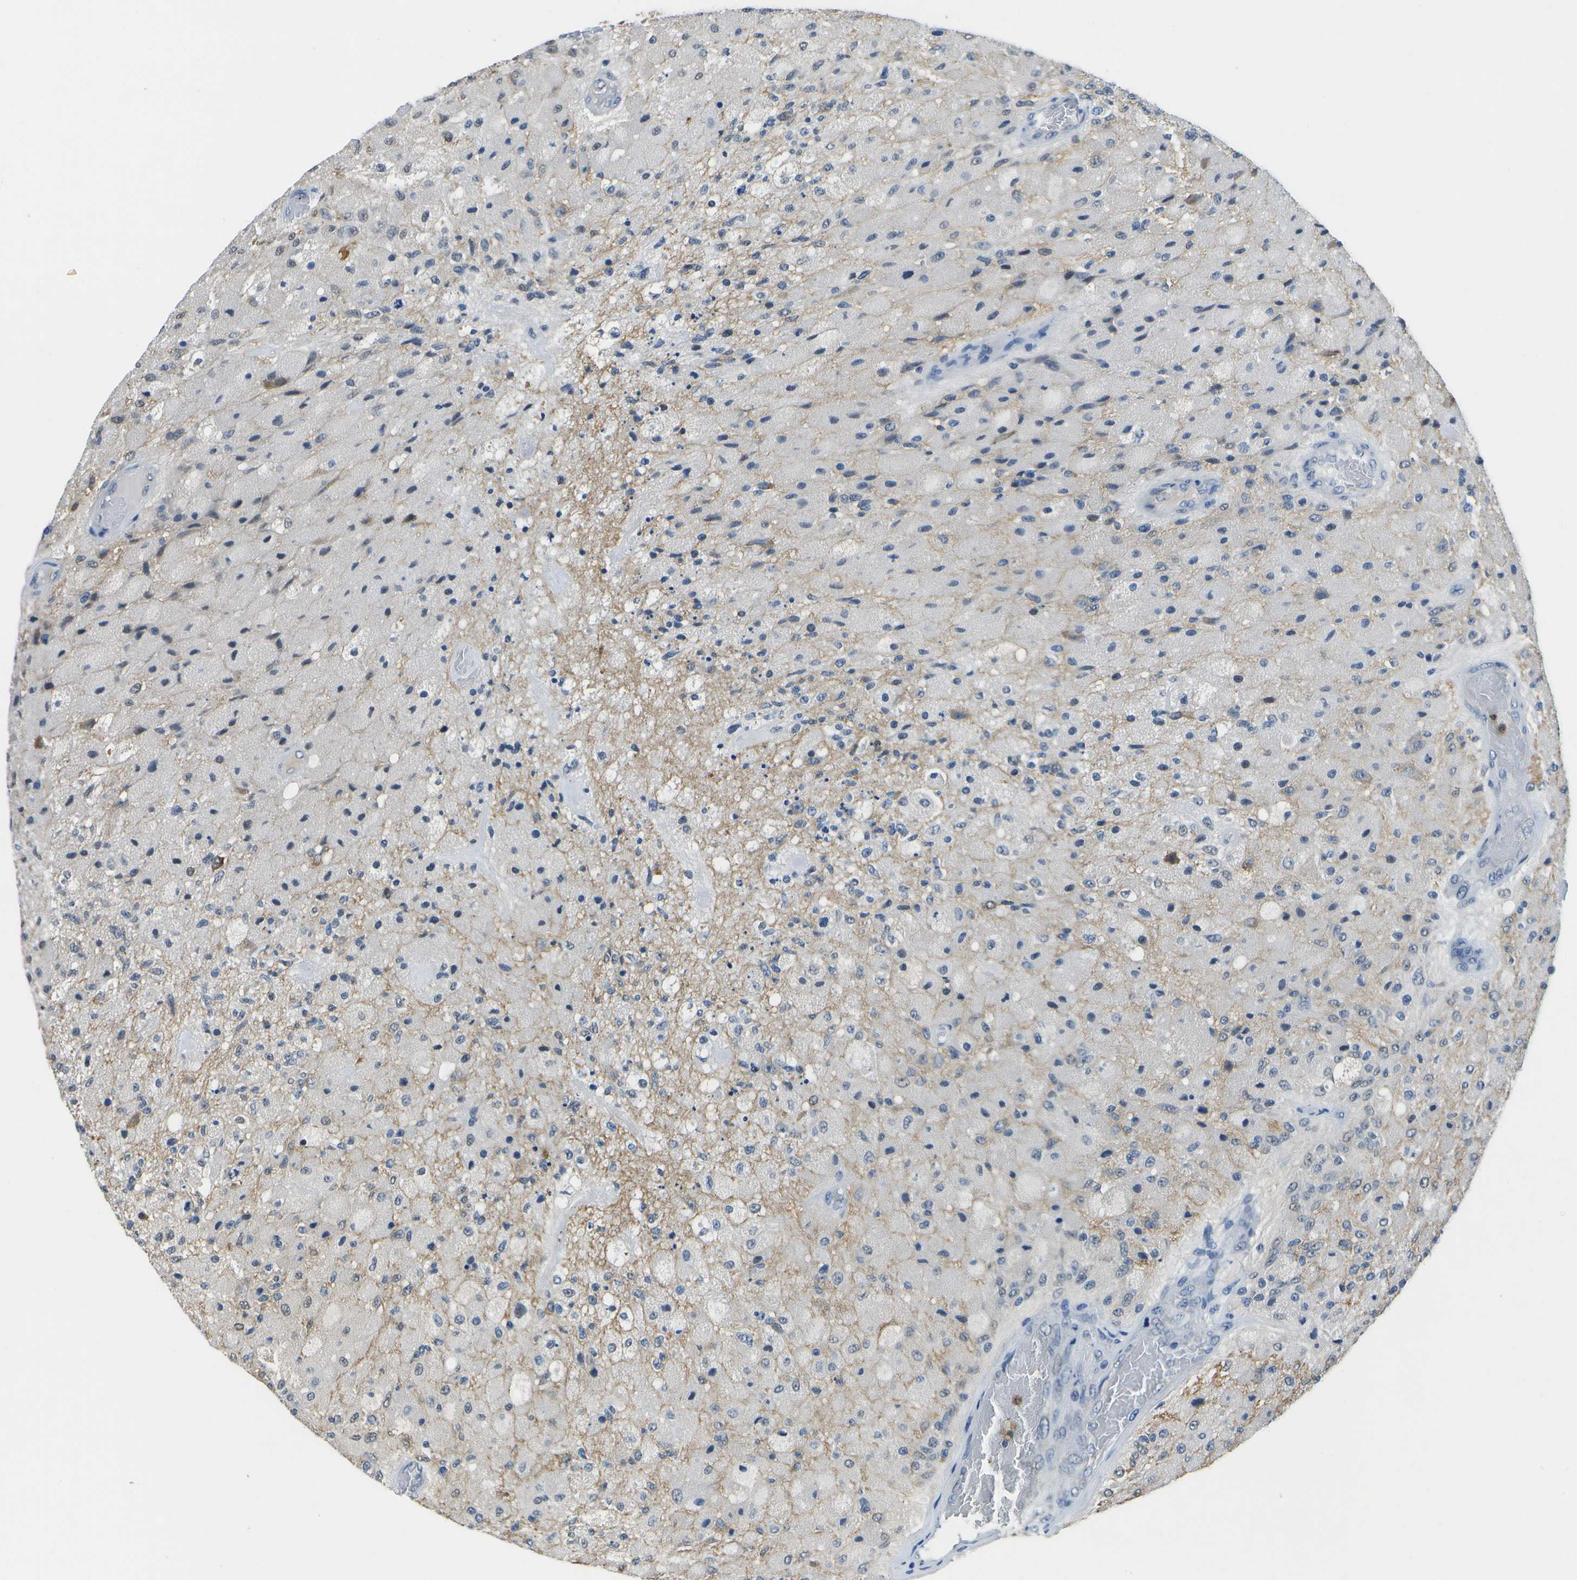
{"staining": {"intensity": "negative", "quantity": "none", "location": "none"}, "tissue": "glioma", "cell_type": "Tumor cells", "image_type": "cancer", "snomed": [{"axis": "morphology", "description": "Normal tissue, NOS"}, {"axis": "morphology", "description": "Glioma, malignant, High grade"}, {"axis": "topography", "description": "Cerebral cortex"}], "caption": "Immunohistochemistry (IHC) image of malignant glioma (high-grade) stained for a protein (brown), which exhibits no expression in tumor cells.", "gene": "DSE", "patient": {"sex": "male", "age": 77}}